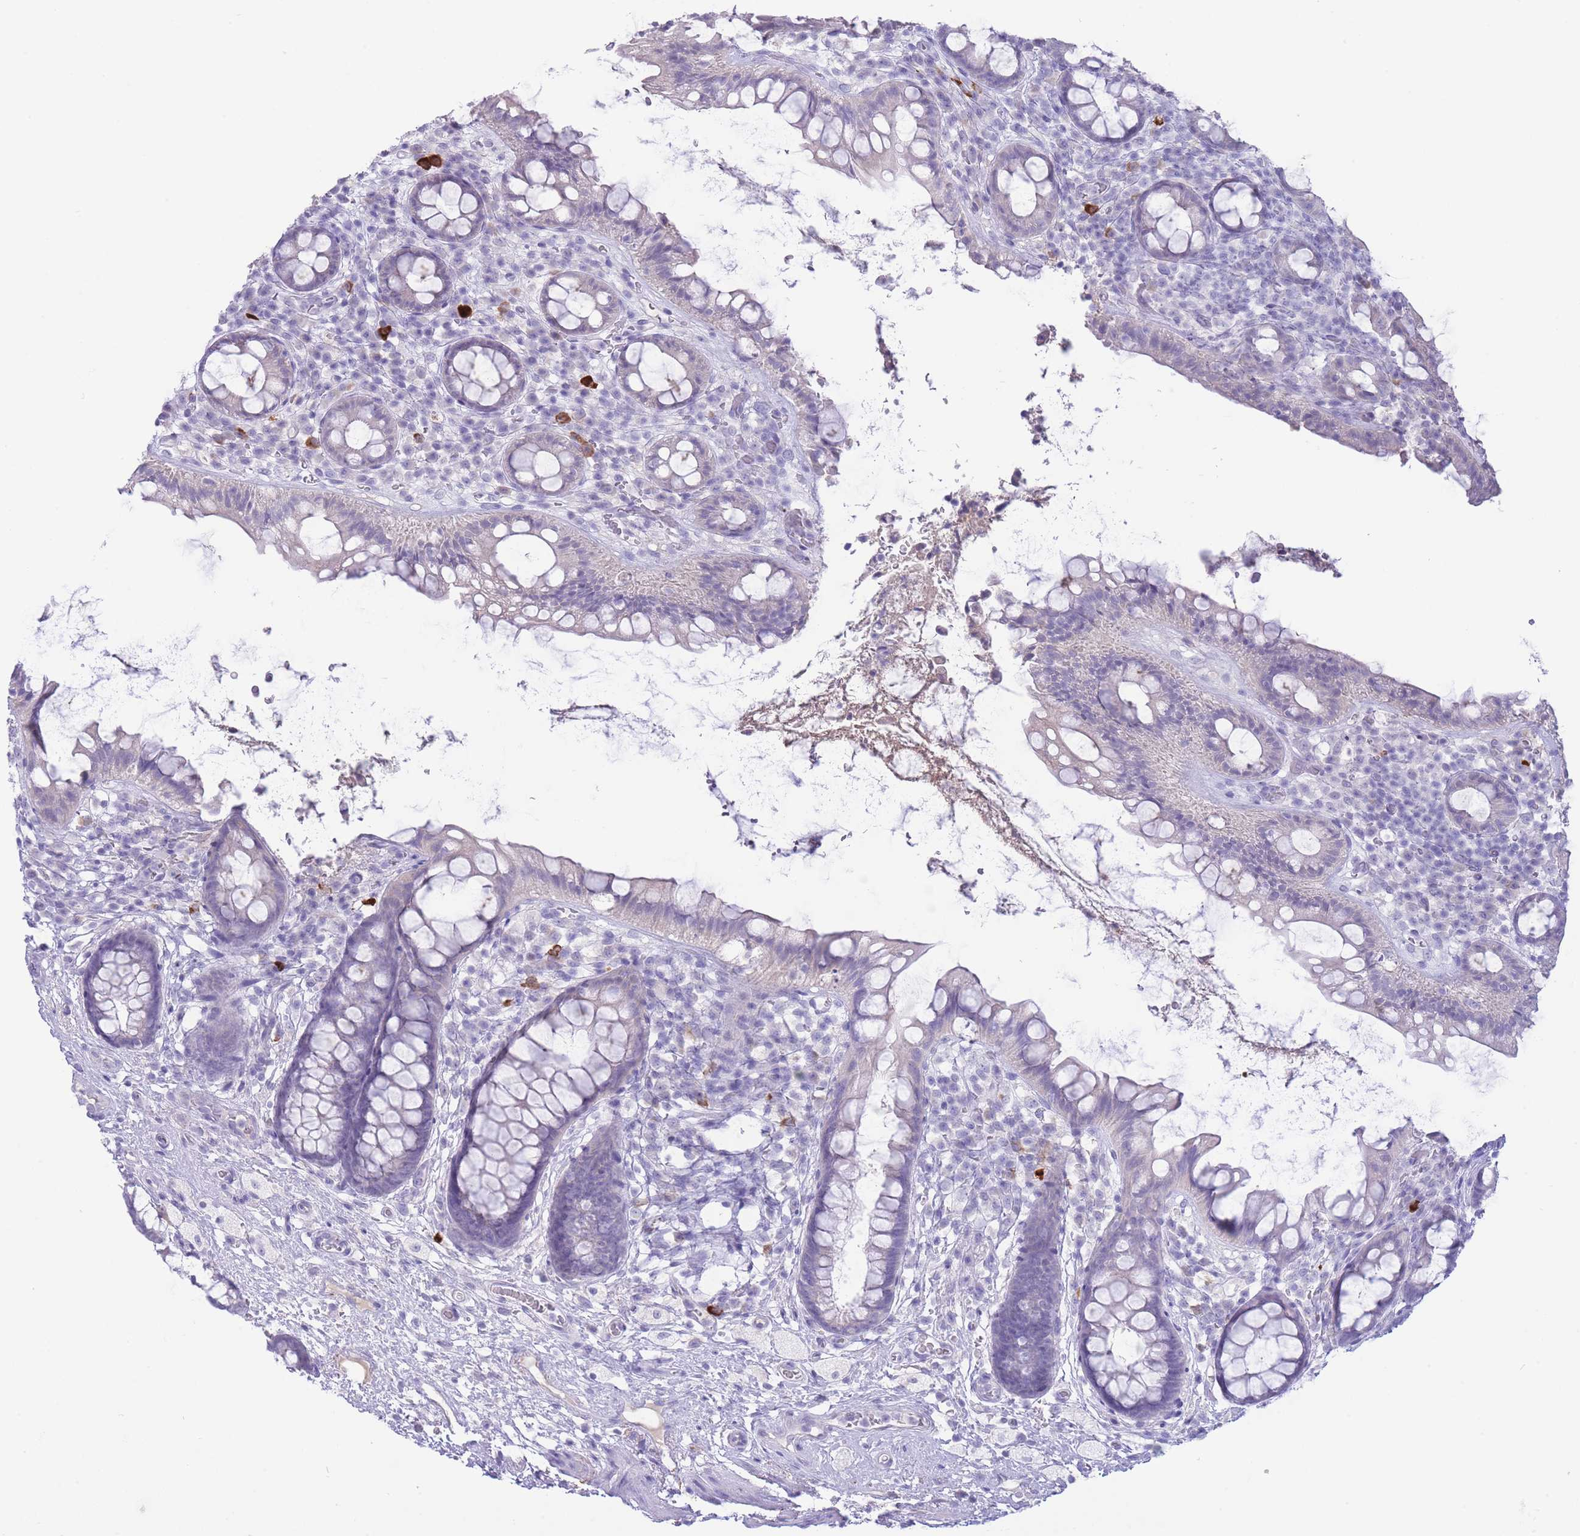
{"staining": {"intensity": "weak", "quantity": "<25%", "location": "cytoplasmic/membranous"}, "tissue": "rectum", "cell_type": "Glandular cells", "image_type": "normal", "snomed": [{"axis": "morphology", "description": "Normal tissue, NOS"}, {"axis": "topography", "description": "Rectum"}, {"axis": "topography", "description": "Peripheral nerve tissue"}], "caption": "Immunohistochemistry micrograph of unremarkable rectum stained for a protein (brown), which shows no positivity in glandular cells.", "gene": "ASAP3", "patient": {"sex": "female", "age": 69}}